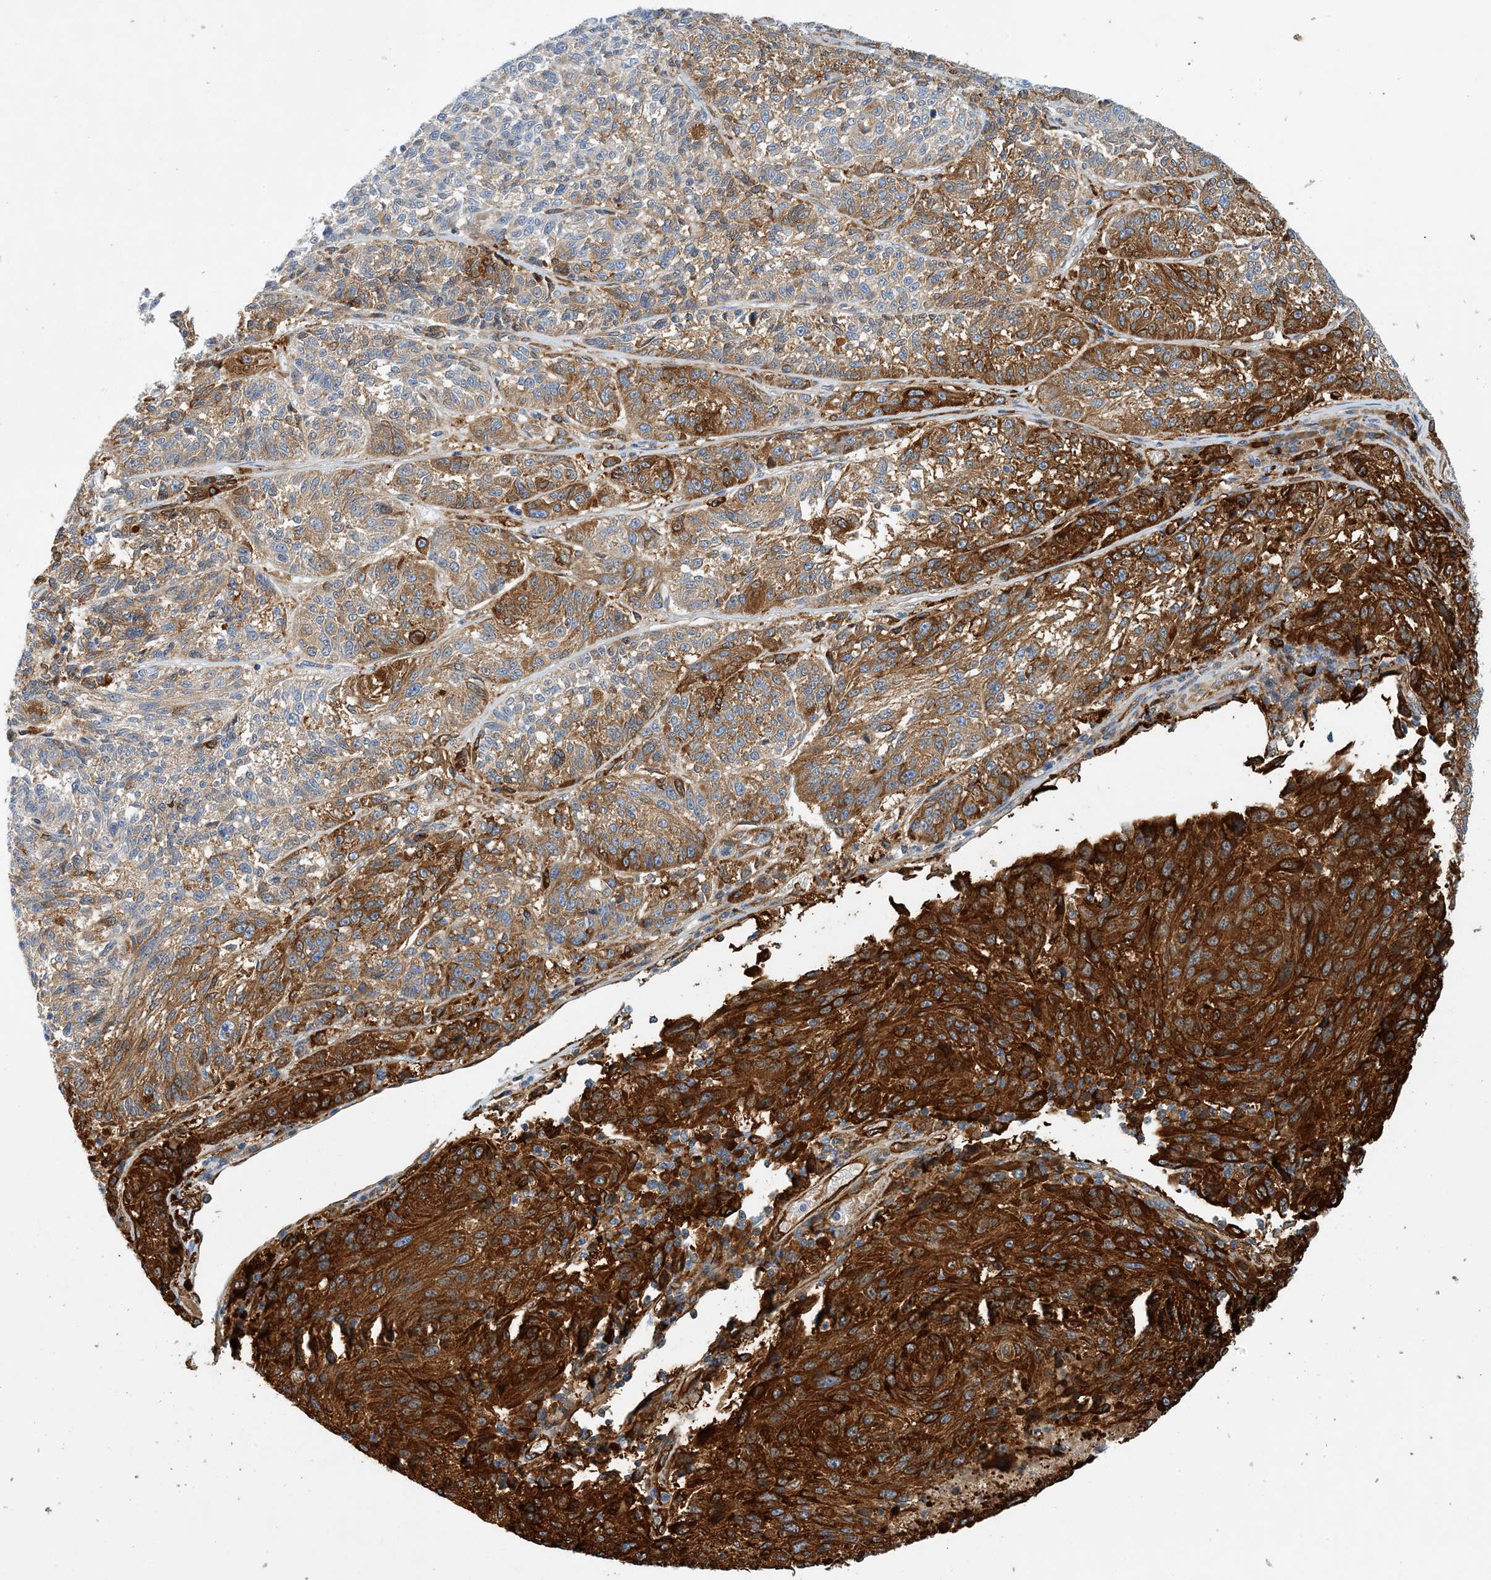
{"staining": {"intensity": "strong", "quantity": ">75%", "location": "cytoplasmic/membranous"}, "tissue": "melanoma", "cell_type": "Tumor cells", "image_type": "cancer", "snomed": [{"axis": "morphology", "description": "Malignant melanoma, NOS"}, {"axis": "topography", "description": "Skin"}], "caption": "A brown stain highlights strong cytoplasmic/membranous staining of a protein in malignant melanoma tumor cells.", "gene": "PCDHA2", "patient": {"sex": "male", "age": 53}}